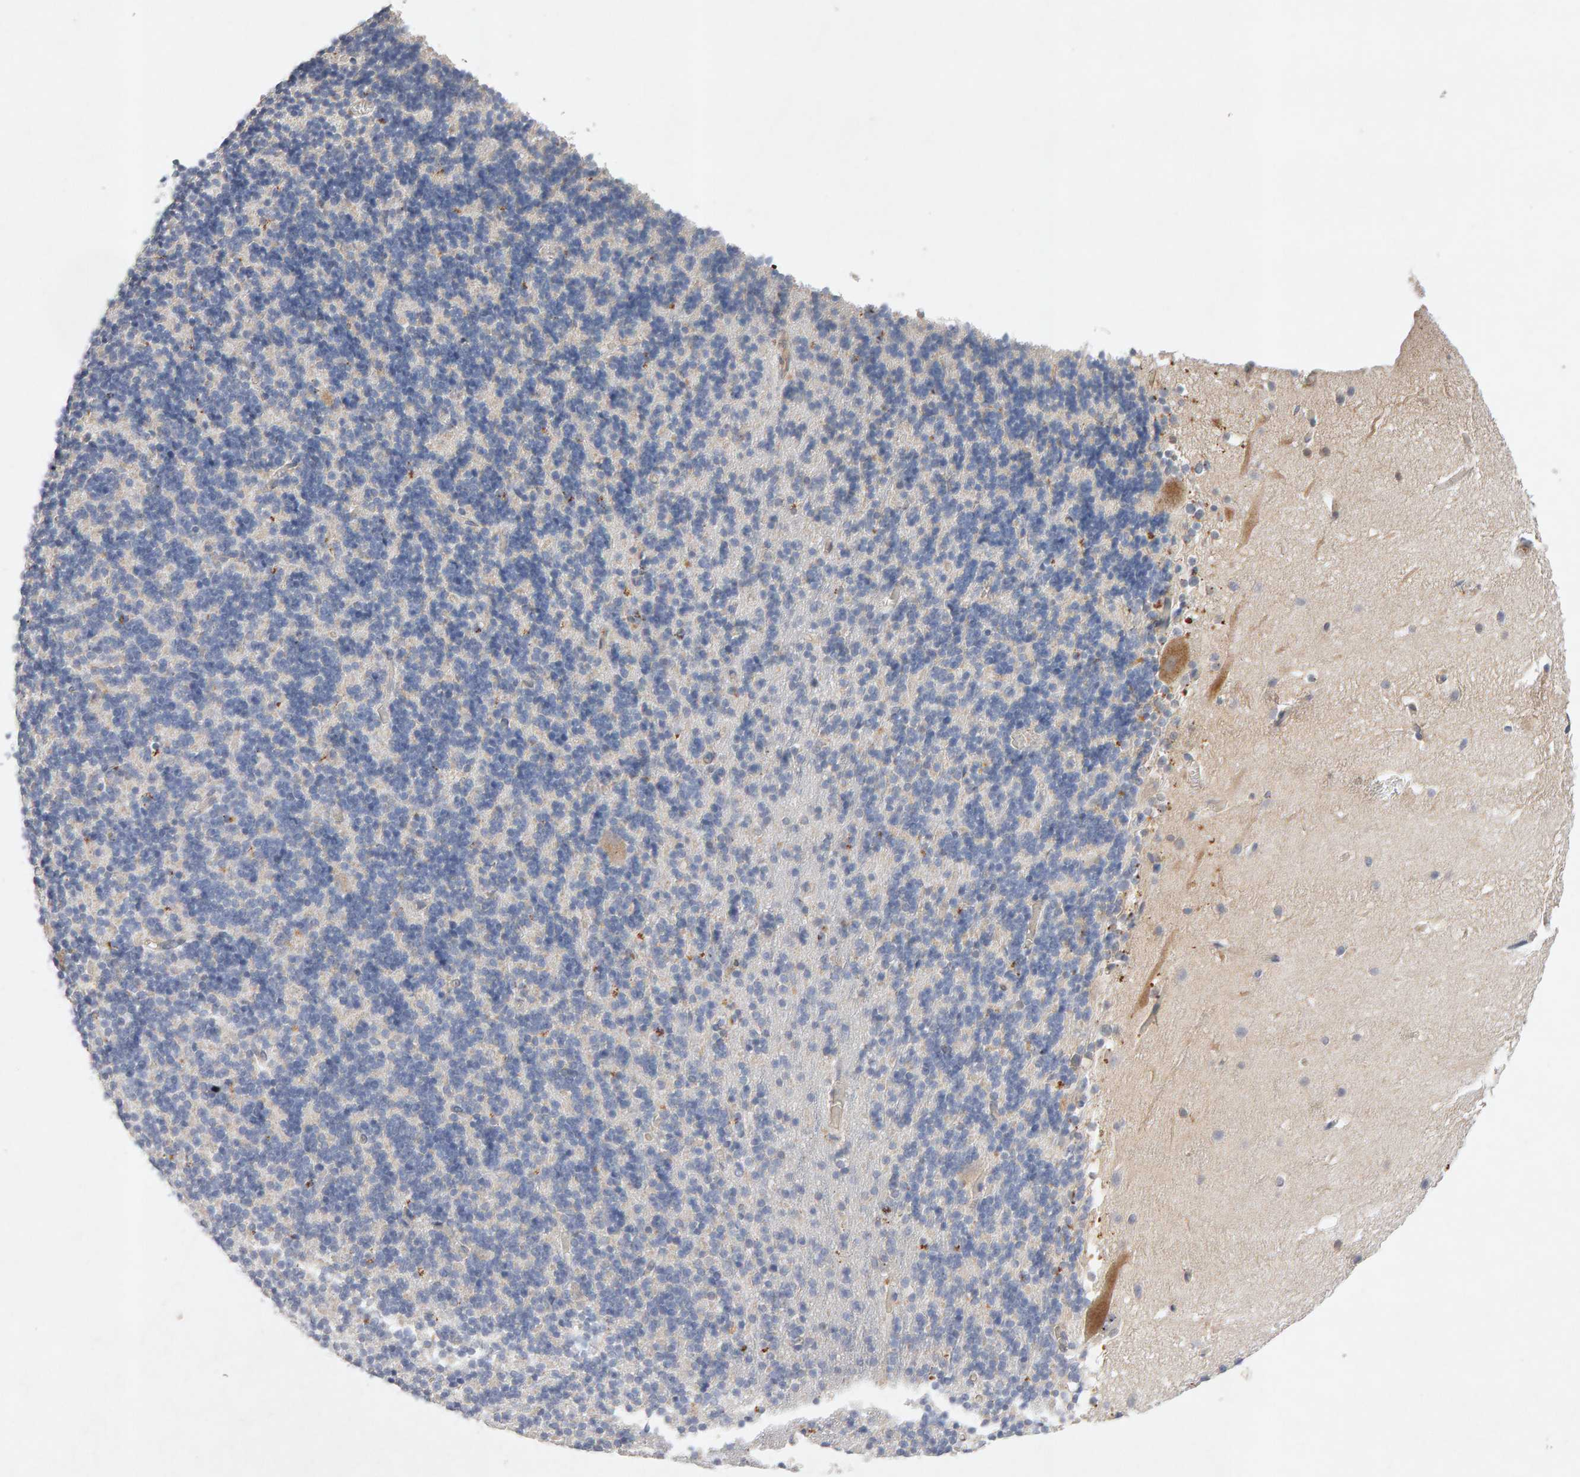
{"staining": {"intensity": "negative", "quantity": "none", "location": "none"}, "tissue": "cerebellum", "cell_type": "Cells in granular layer", "image_type": "normal", "snomed": [{"axis": "morphology", "description": "Normal tissue, NOS"}, {"axis": "topography", "description": "Cerebellum"}], "caption": "A high-resolution image shows immunohistochemistry staining of unremarkable cerebellum, which displays no significant positivity in cells in granular layer.", "gene": "PTPRM", "patient": {"sex": "male", "age": 45}}